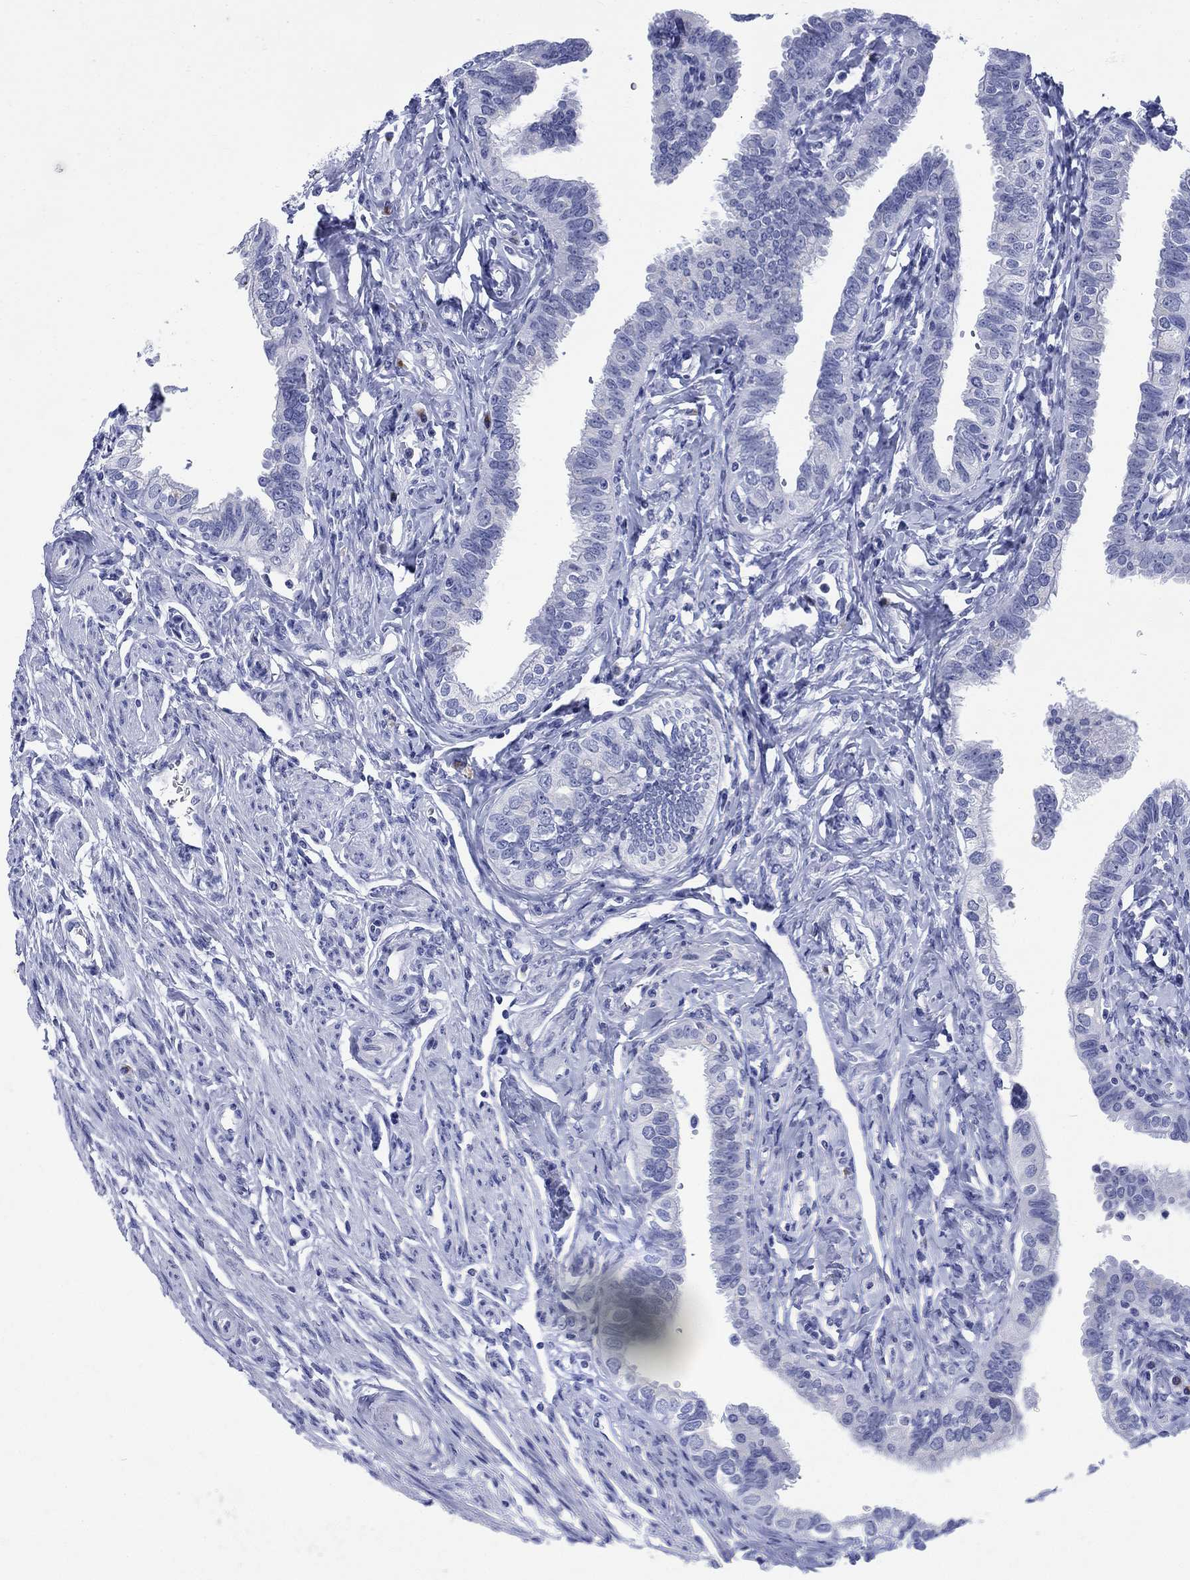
{"staining": {"intensity": "negative", "quantity": "none", "location": "none"}, "tissue": "fallopian tube", "cell_type": "Glandular cells", "image_type": "normal", "snomed": [{"axis": "morphology", "description": "Normal tissue, NOS"}, {"axis": "topography", "description": "Fallopian tube"}], "caption": "The image displays no significant positivity in glandular cells of fallopian tube.", "gene": "KRT76", "patient": {"sex": "female", "age": 54}}